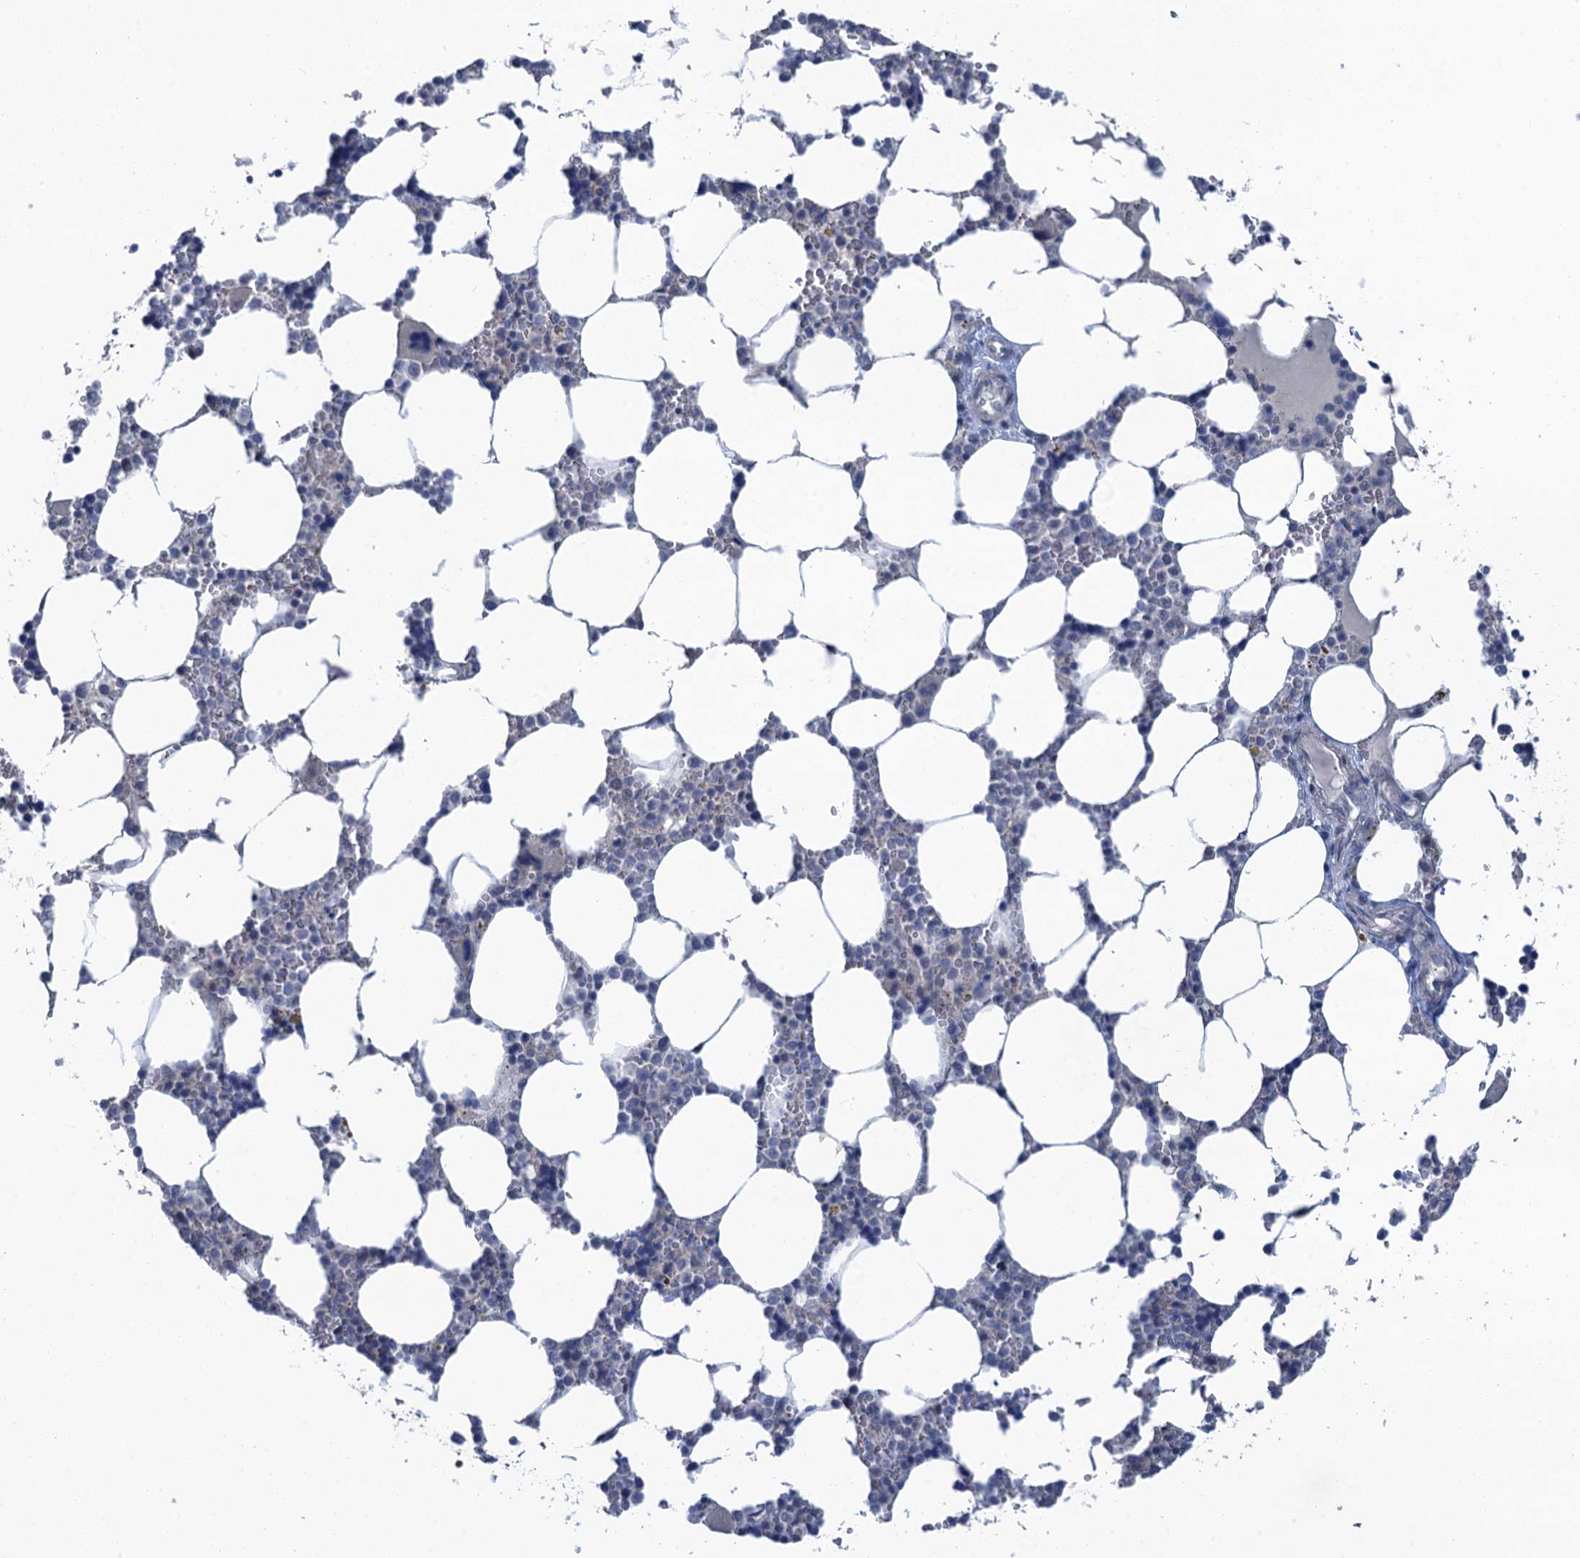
{"staining": {"intensity": "moderate", "quantity": "<25%", "location": "cytoplasmic/membranous"}, "tissue": "bone marrow", "cell_type": "Hematopoietic cells", "image_type": "normal", "snomed": [{"axis": "morphology", "description": "Normal tissue, NOS"}, {"axis": "topography", "description": "Bone marrow"}], "caption": "This is a histology image of IHC staining of benign bone marrow, which shows moderate positivity in the cytoplasmic/membranous of hematopoietic cells.", "gene": "MRFAP1", "patient": {"sex": "male", "age": 64}}